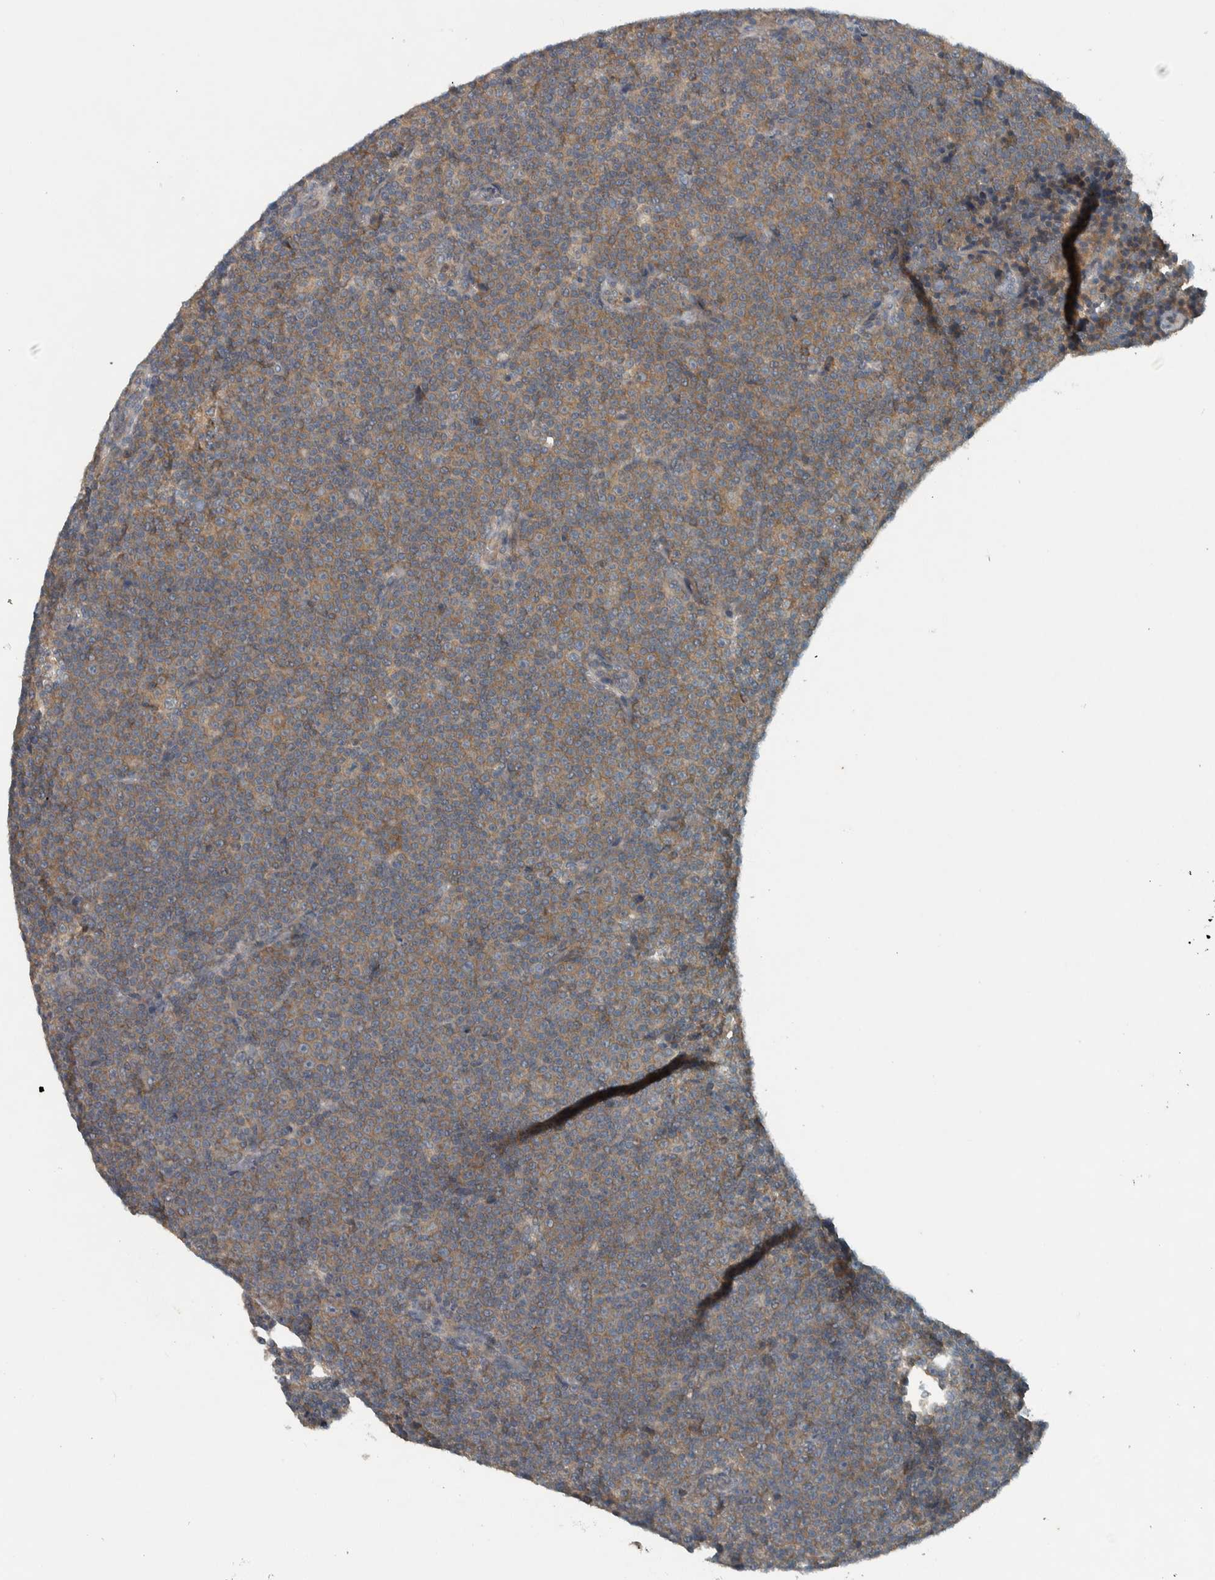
{"staining": {"intensity": "moderate", "quantity": "25%-75%", "location": "cytoplasmic/membranous"}, "tissue": "lymphoma", "cell_type": "Tumor cells", "image_type": "cancer", "snomed": [{"axis": "morphology", "description": "Malignant lymphoma, non-Hodgkin's type, Low grade"}, {"axis": "topography", "description": "Lymph node"}], "caption": "High-magnification brightfield microscopy of lymphoma stained with DAB (brown) and counterstained with hematoxylin (blue). tumor cells exhibit moderate cytoplasmic/membranous positivity is seen in approximately25%-75% of cells.", "gene": "CLCN2", "patient": {"sex": "female", "age": 67}}